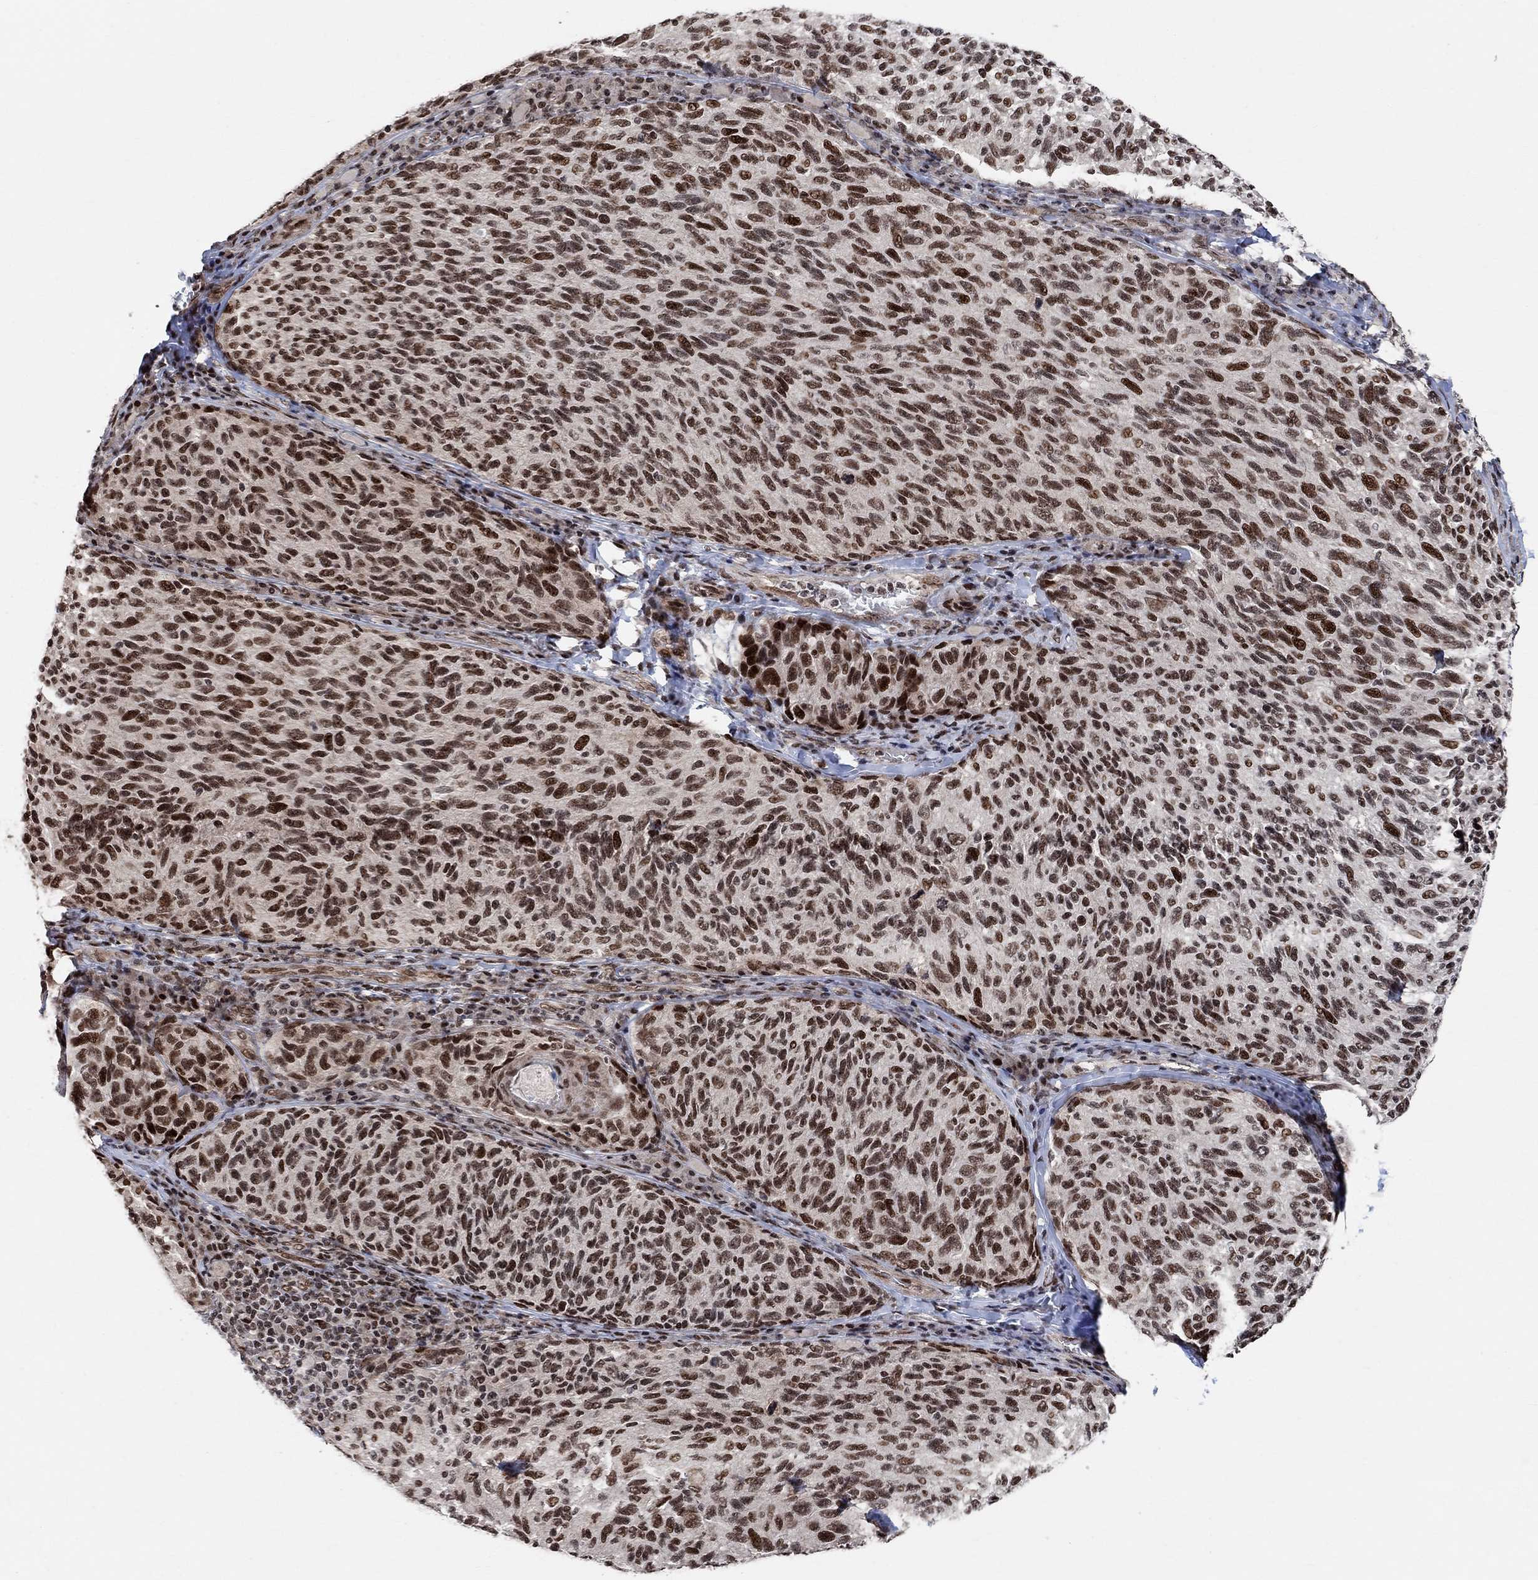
{"staining": {"intensity": "strong", "quantity": ">75%", "location": "nuclear"}, "tissue": "melanoma", "cell_type": "Tumor cells", "image_type": "cancer", "snomed": [{"axis": "morphology", "description": "Malignant melanoma, NOS"}, {"axis": "topography", "description": "Skin"}], "caption": "A micrograph showing strong nuclear staining in about >75% of tumor cells in malignant melanoma, as visualized by brown immunohistochemical staining.", "gene": "E4F1", "patient": {"sex": "female", "age": 73}}